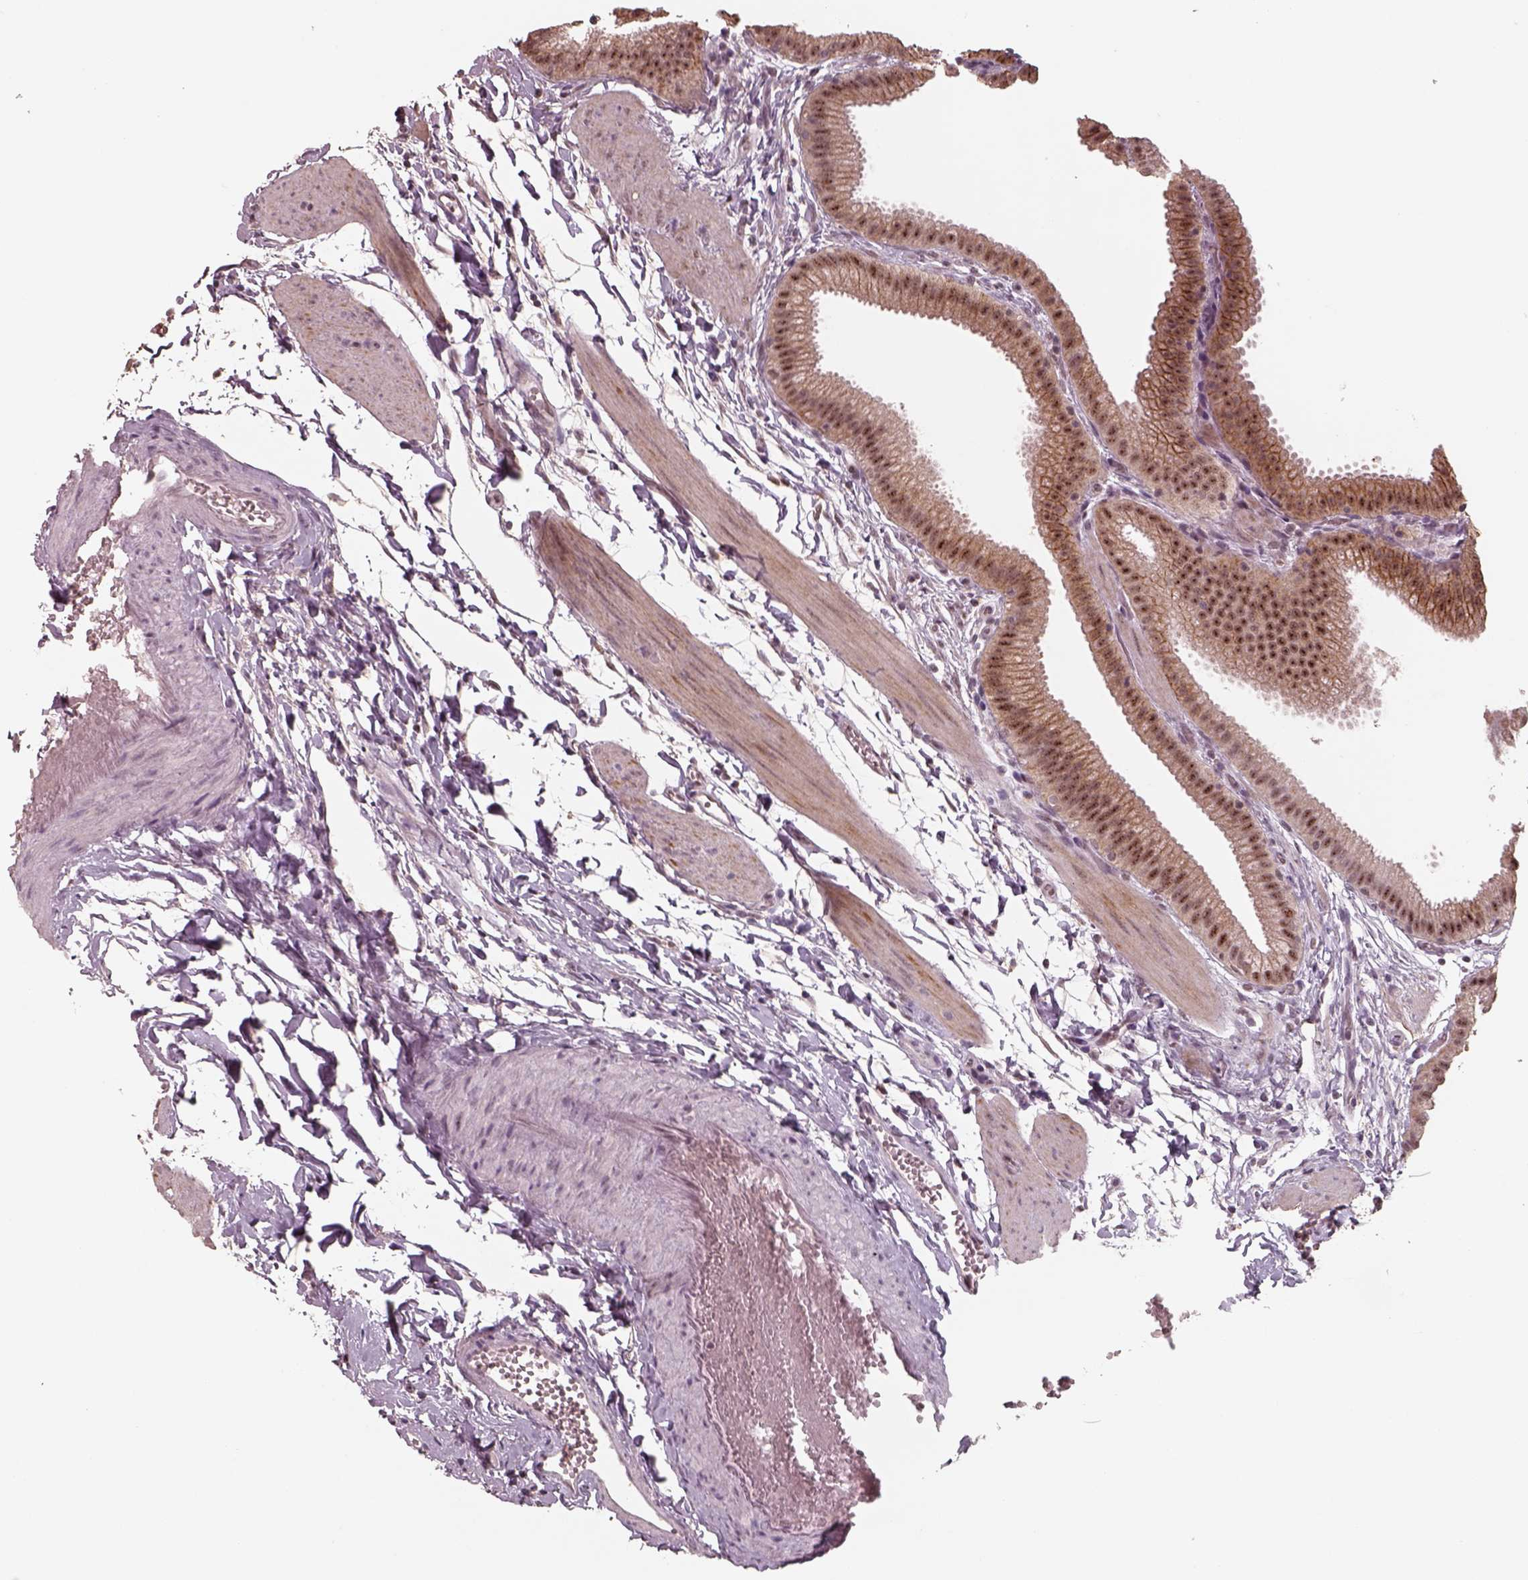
{"staining": {"intensity": "strong", "quantity": ">75%", "location": "nuclear"}, "tissue": "gallbladder", "cell_type": "Glandular cells", "image_type": "normal", "snomed": [{"axis": "morphology", "description": "Normal tissue, NOS"}, {"axis": "topography", "description": "Gallbladder"}], "caption": "Immunohistochemical staining of benign gallbladder demonstrates high levels of strong nuclear expression in approximately >75% of glandular cells.", "gene": "ATXN7L3", "patient": {"sex": "female", "age": 63}}